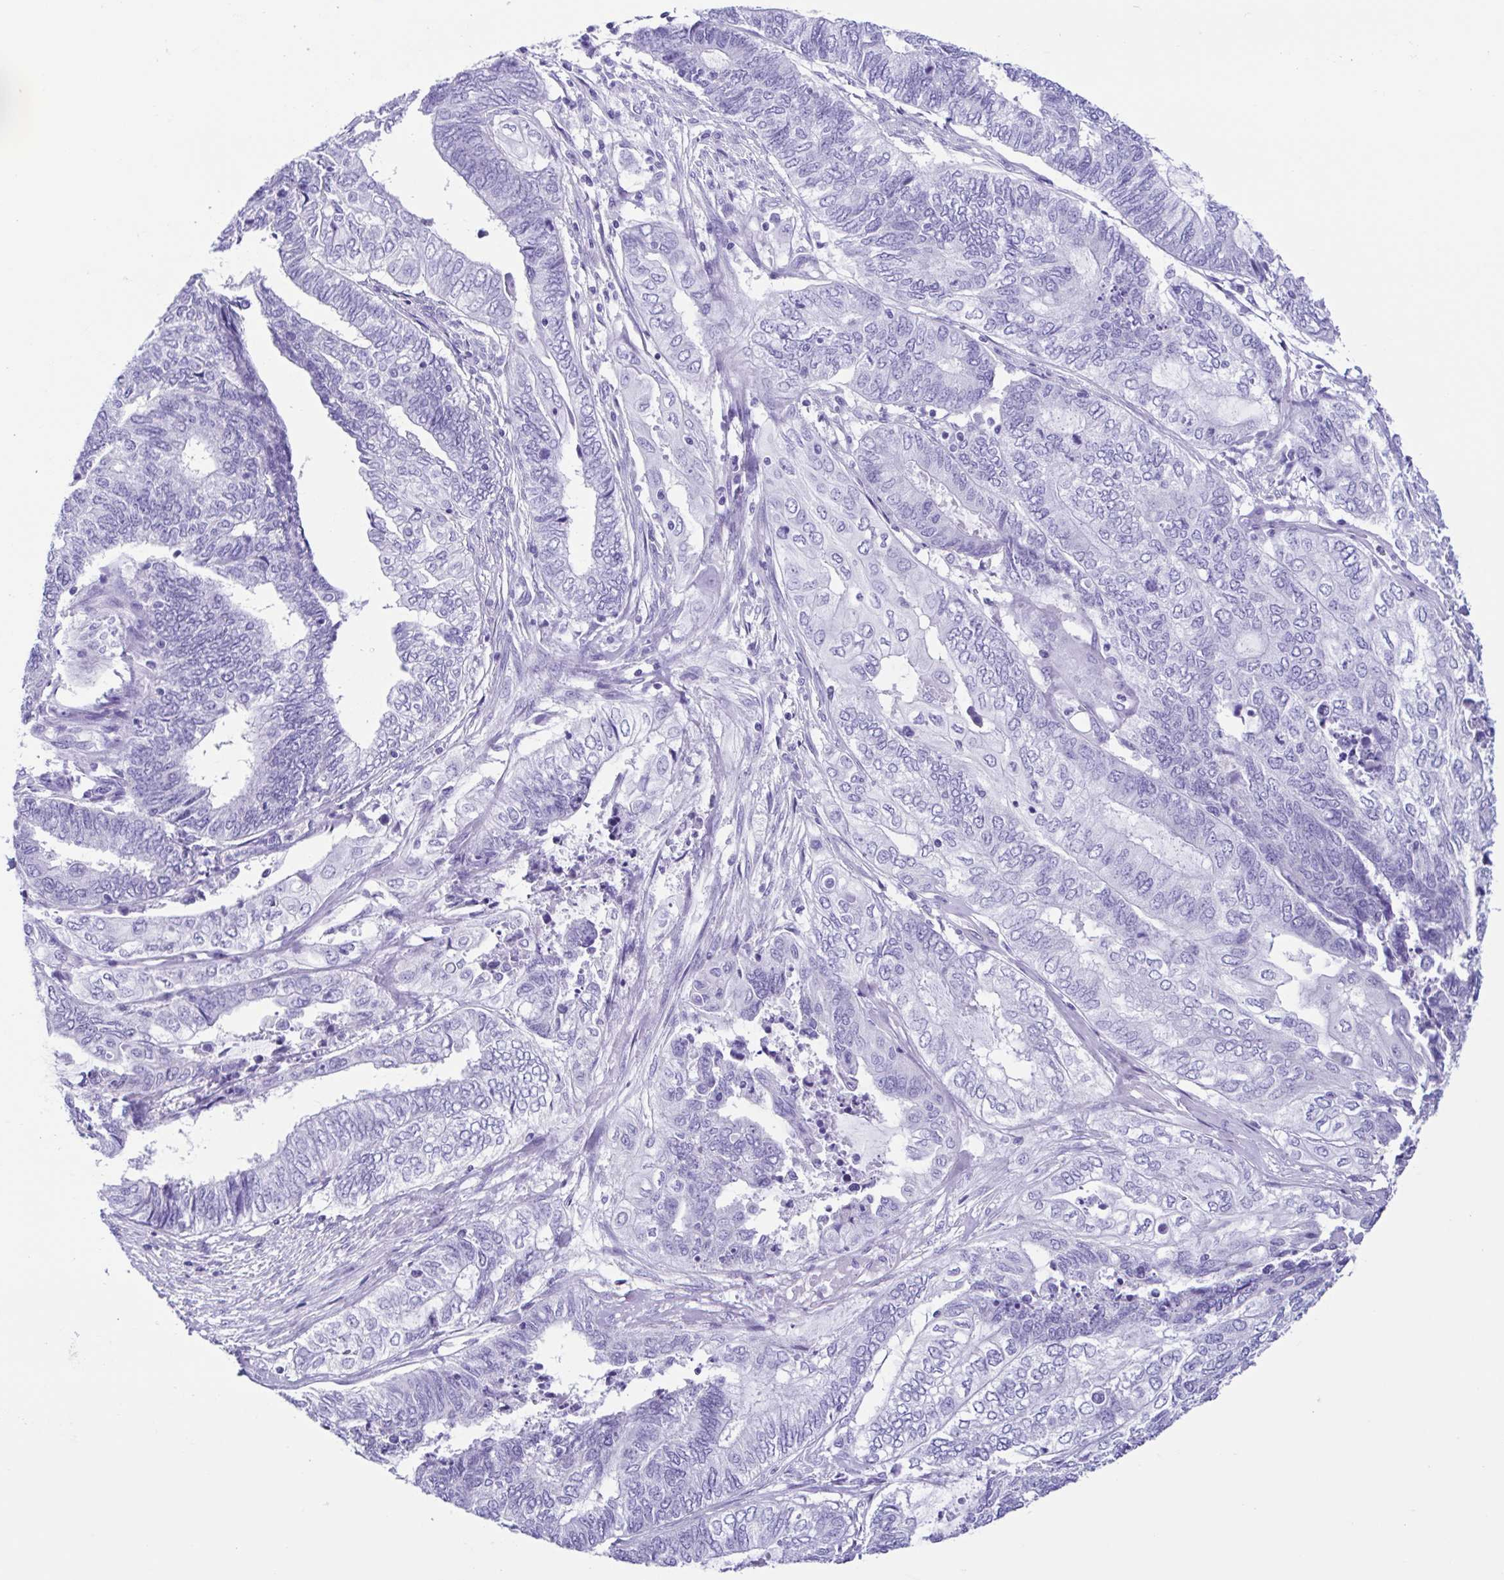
{"staining": {"intensity": "negative", "quantity": "none", "location": "none"}, "tissue": "endometrial cancer", "cell_type": "Tumor cells", "image_type": "cancer", "snomed": [{"axis": "morphology", "description": "Adenocarcinoma, NOS"}, {"axis": "topography", "description": "Uterus"}, {"axis": "topography", "description": "Endometrium"}], "caption": "This photomicrograph is of adenocarcinoma (endometrial) stained with immunohistochemistry (IHC) to label a protein in brown with the nuclei are counter-stained blue. There is no positivity in tumor cells.", "gene": "ACTRT3", "patient": {"sex": "female", "age": 70}}